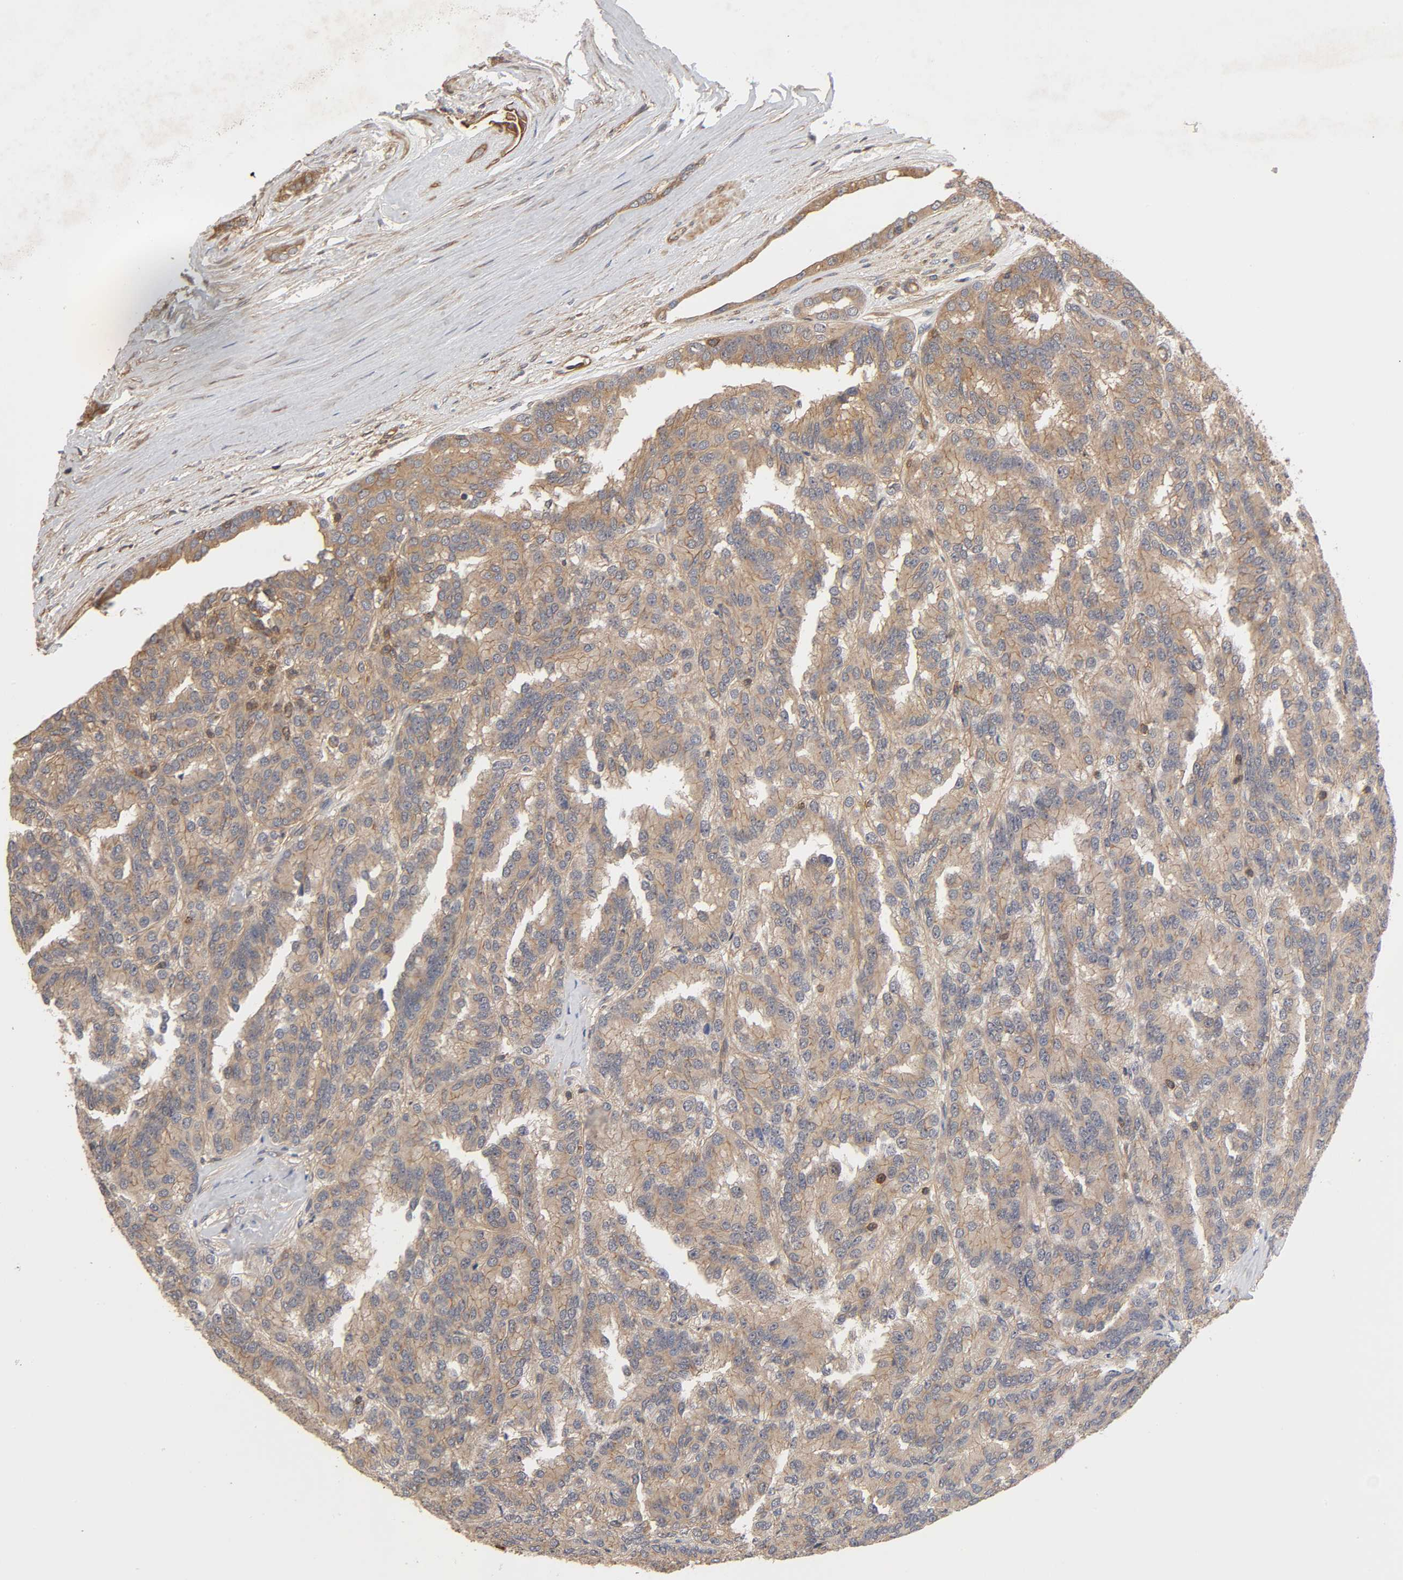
{"staining": {"intensity": "weak", "quantity": ">75%", "location": "cytoplasmic/membranous"}, "tissue": "renal cancer", "cell_type": "Tumor cells", "image_type": "cancer", "snomed": [{"axis": "morphology", "description": "Adenocarcinoma, NOS"}, {"axis": "topography", "description": "Kidney"}], "caption": "Adenocarcinoma (renal) stained for a protein (brown) exhibits weak cytoplasmic/membranous positive expression in approximately >75% of tumor cells.", "gene": "LAMTOR2", "patient": {"sex": "male", "age": 46}}